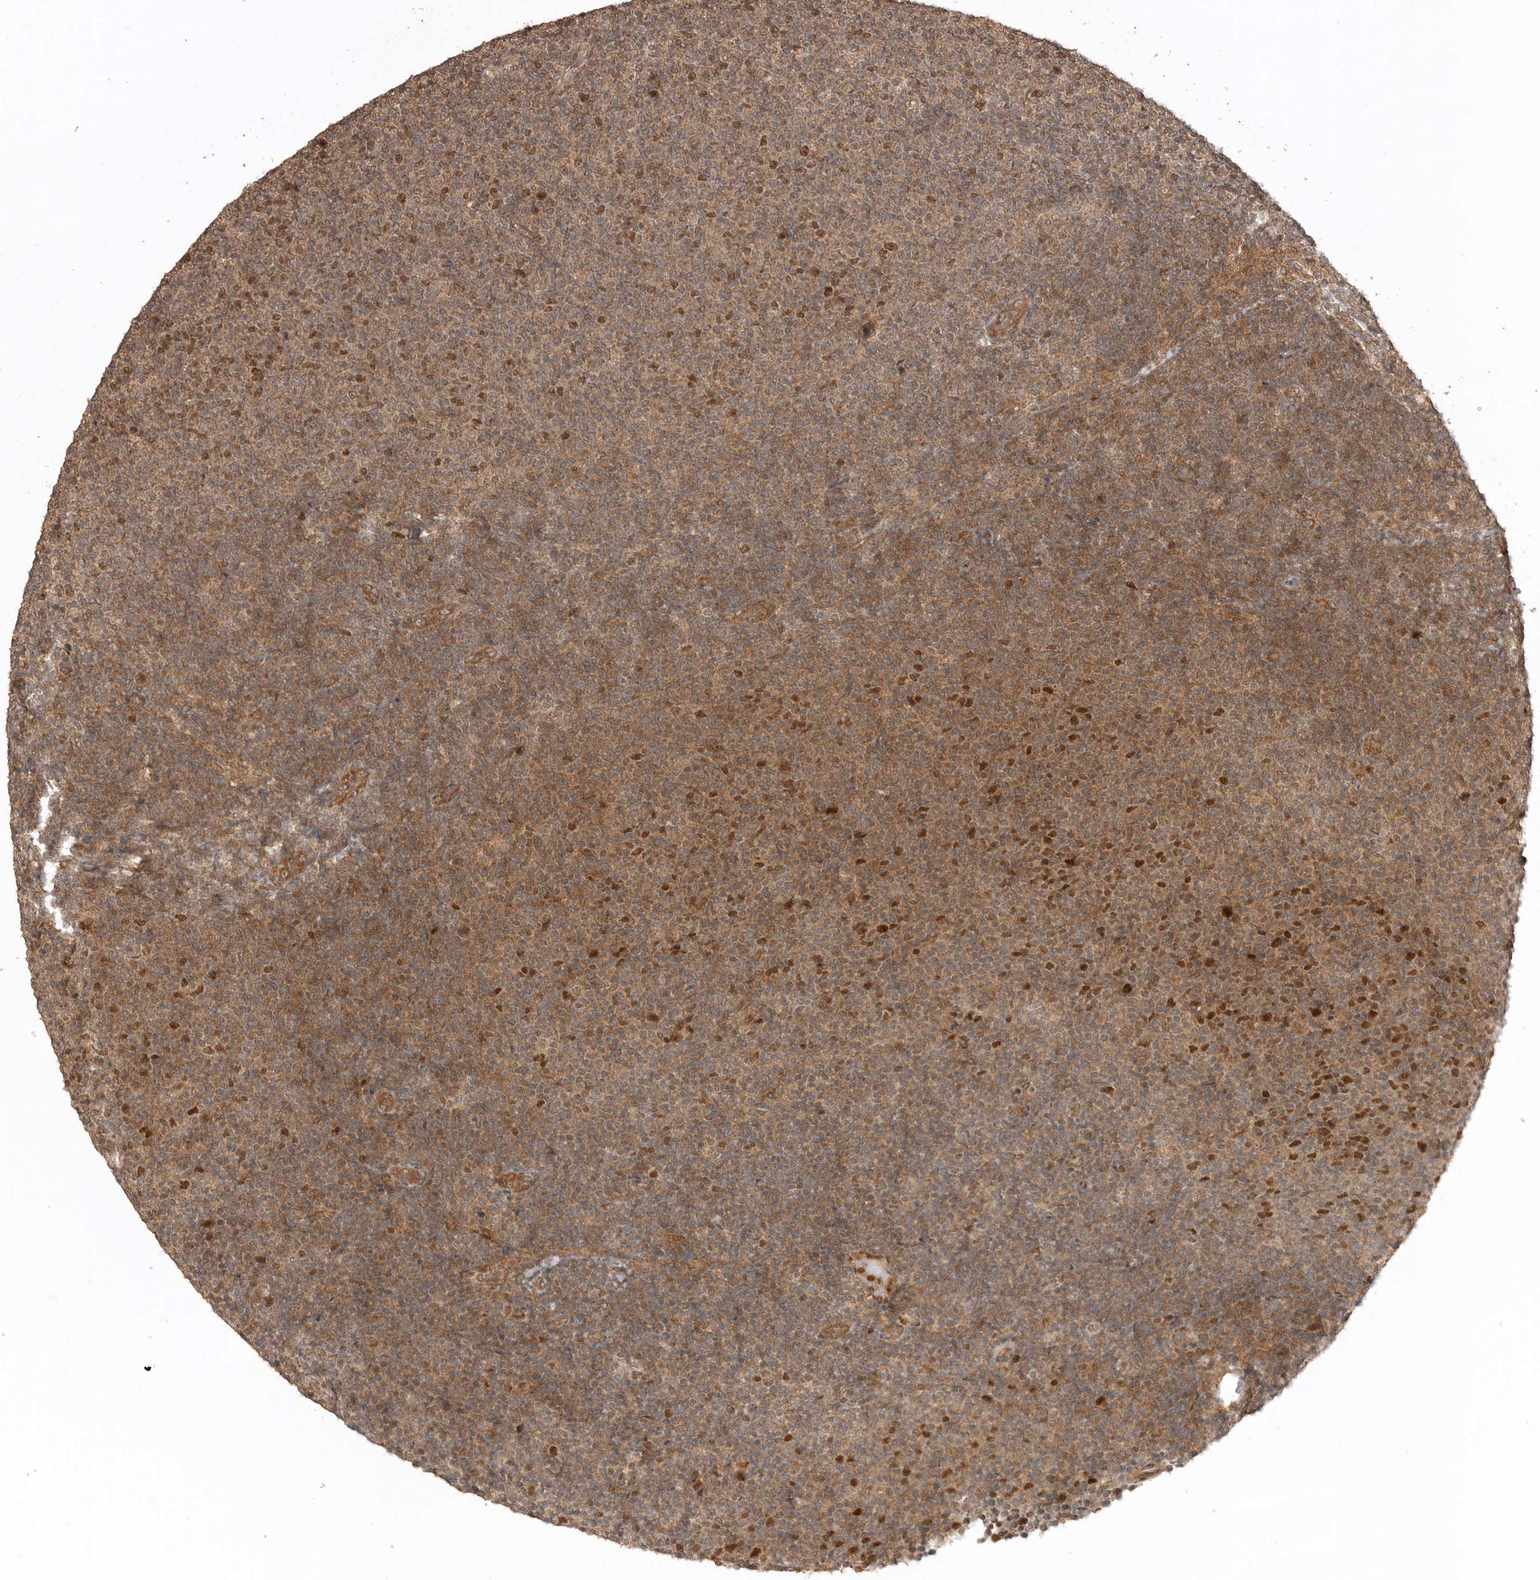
{"staining": {"intensity": "moderate", "quantity": ">75%", "location": "cytoplasmic/membranous,nuclear"}, "tissue": "lymphoma", "cell_type": "Tumor cells", "image_type": "cancer", "snomed": [{"axis": "morphology", "description": "Malignant lymphoma, non-Hodgkin's type, Low grade"}, {"axis": "topography", "description": "Lymph node"}], "caption": "Human malignant lymphoma, non-Hodgkin's type (low-grade) stained with a brown dye shows moderate cytoplasmic/membranous and nuclear positive staining in about >75% of tumor cells.", "gene": "BOC", "patient": {"sex": "male", "age": 66}}